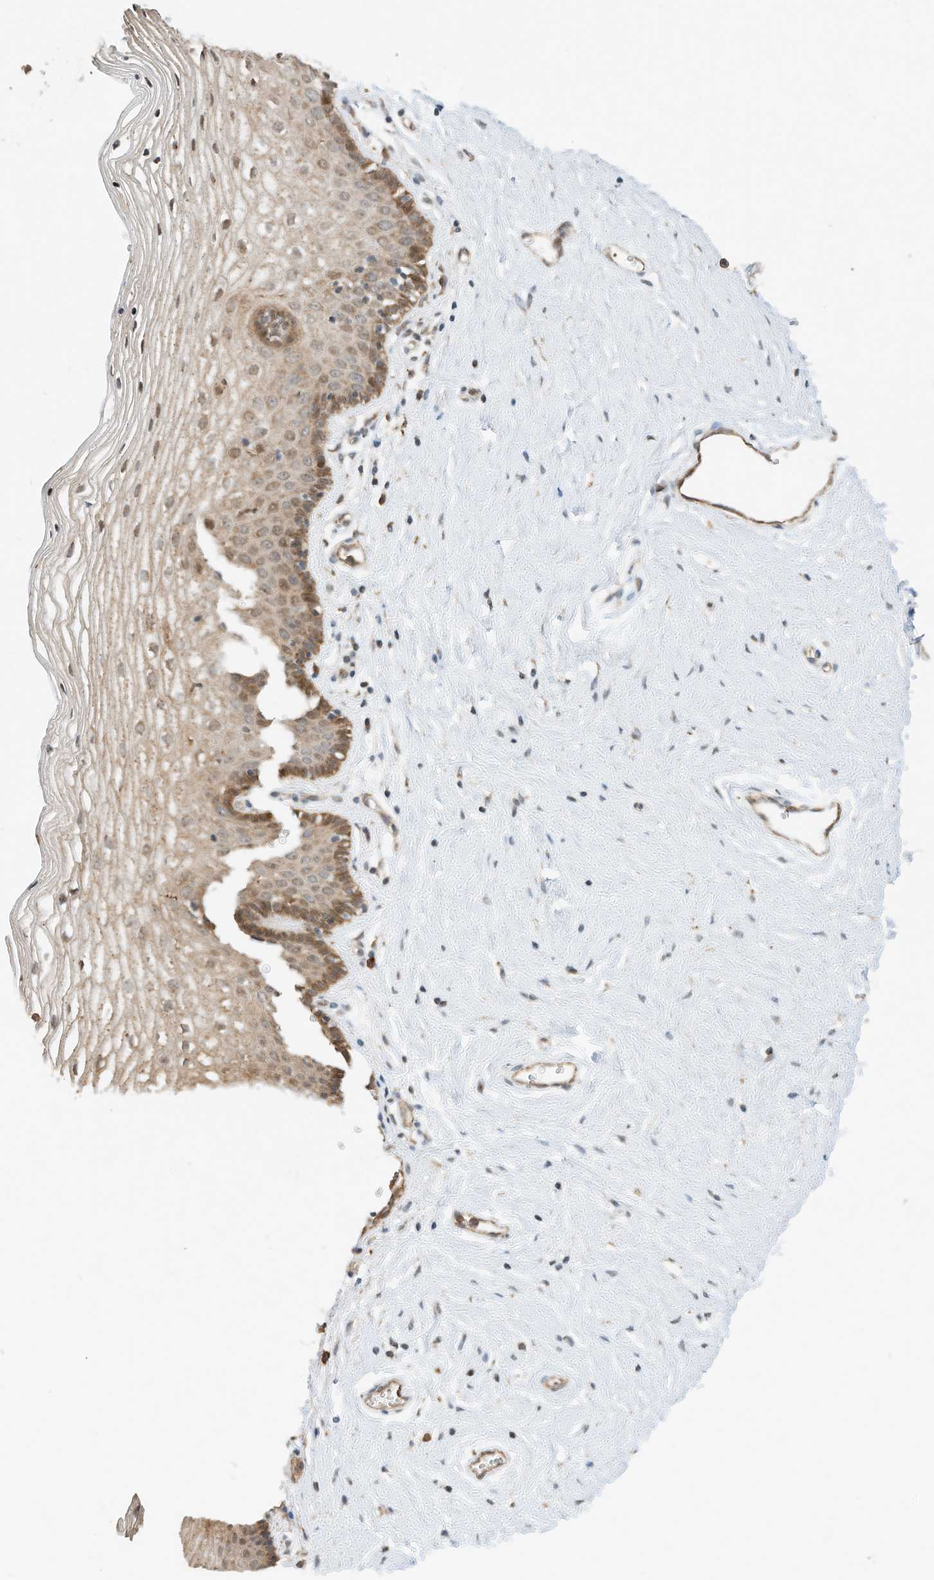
{"staining": {"intensity": "strong", "quantity": "<25%", "location": "cytoplasmic/membranous"}, "tissue": "vagina", "cell_type": "Squamous epithelial cells", "image_type": "normal", "snomed": [{"axis": "morphology", "description": "Normal tissue, NOS"}, {"axis": "topography", "description": "Vagina"}], "caption": "Immunohistochemistry of benign human vagina shows medium levels of strong cytoplasmic/membranous positivity in approximately <25% of squamous epithelial cells. The protein is shown in brown color, while the nuclei are stained blue.", "gene": "CPAMD8", "patient": {"sex": "female", "age": 32}}